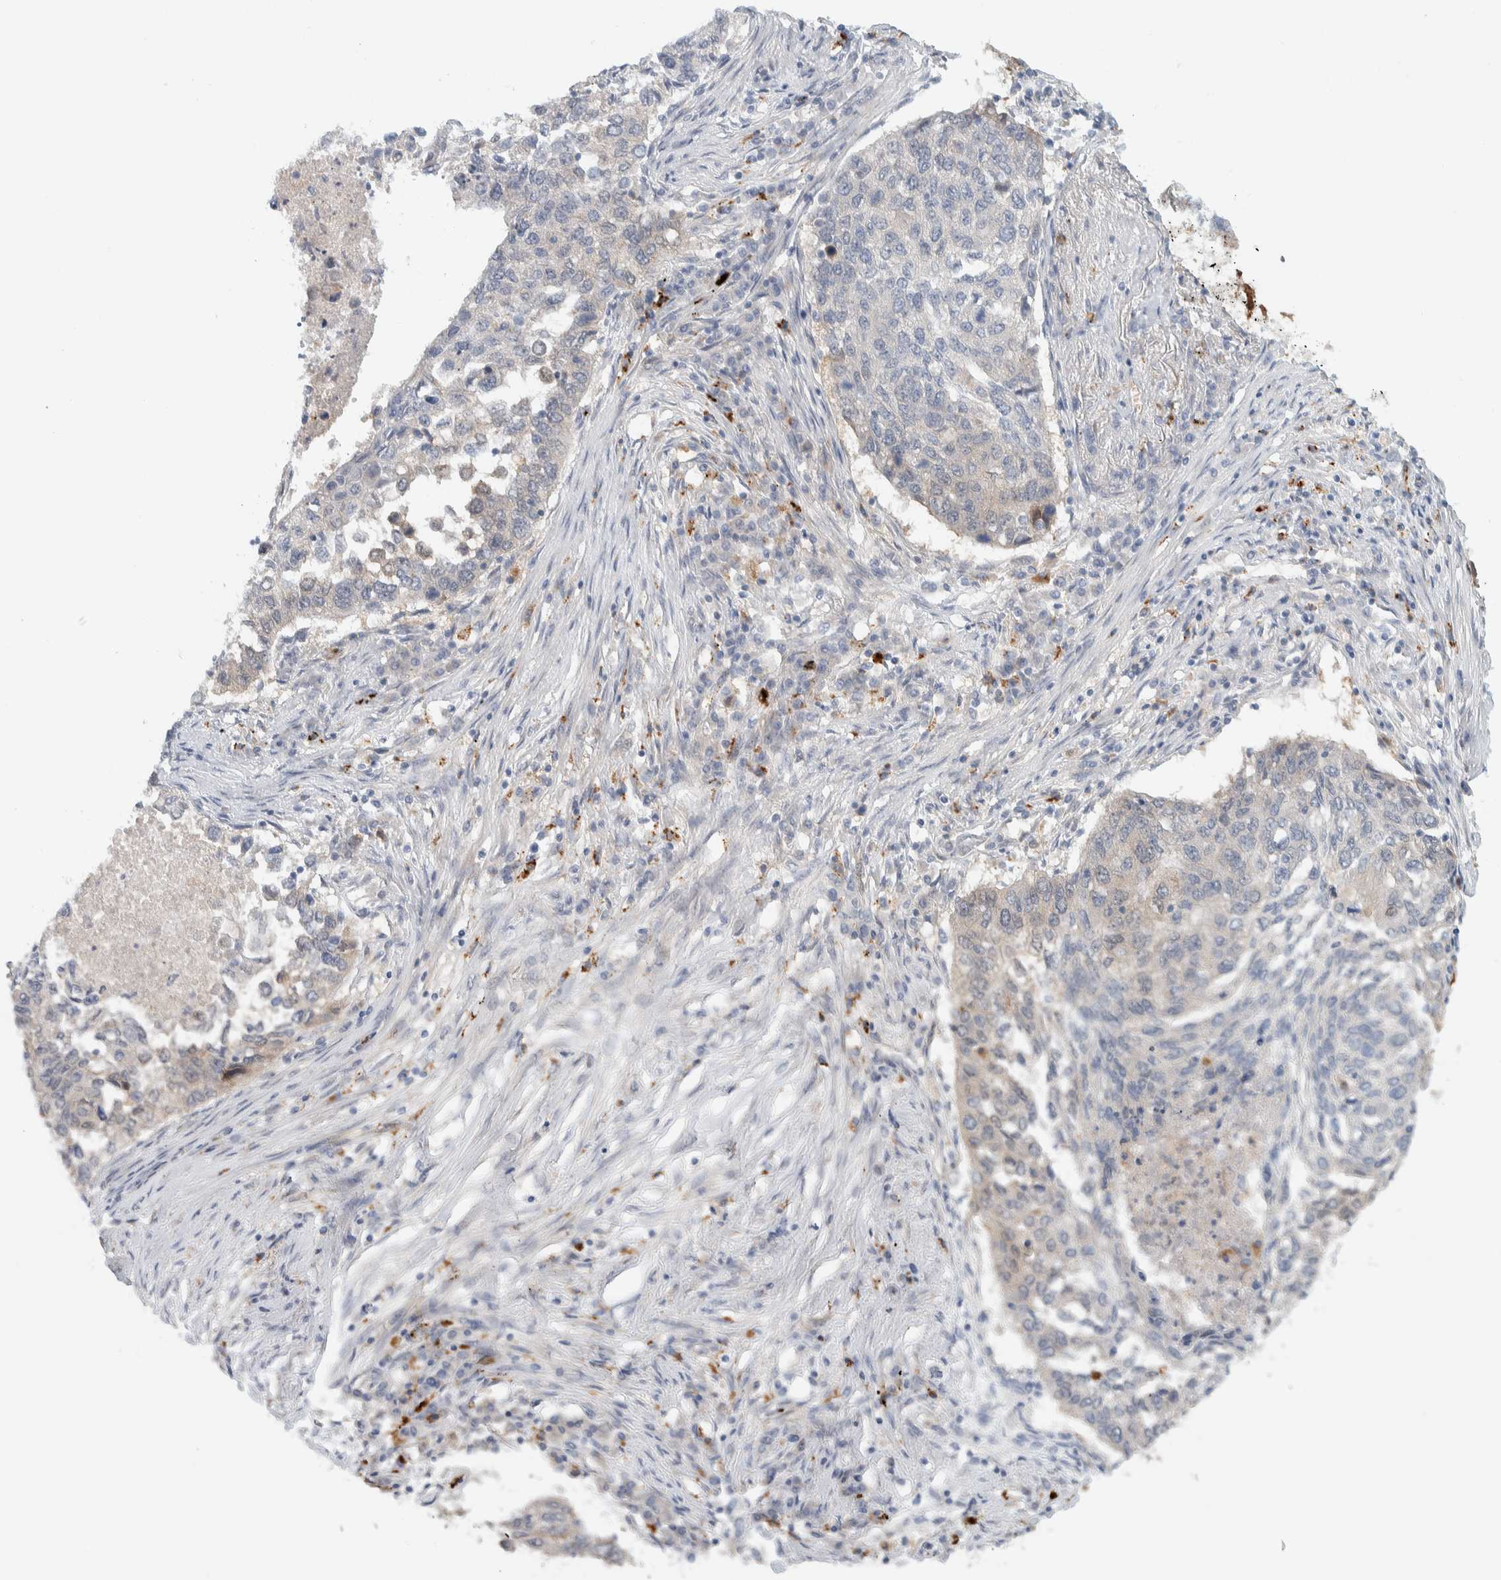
{"staining": {"intensity": "weak", "quantity": "<25%", "location": "cytoplasmic/membranous"}, "tissue": "lung cancer", "cell_type": "Tumor cells", "image_type": "cancer", "snomed": [{"axis": "morphology", "description": "Squamous cell carcinoma, NOS"}, {"axis": "topography", "description": "Lung"}], "caption": "Immunohistochemistry of human lung cancer exhibits no staining in tumor cells.", "gene": "GCLM", "patient": {"sex": "female", "age": 63}}